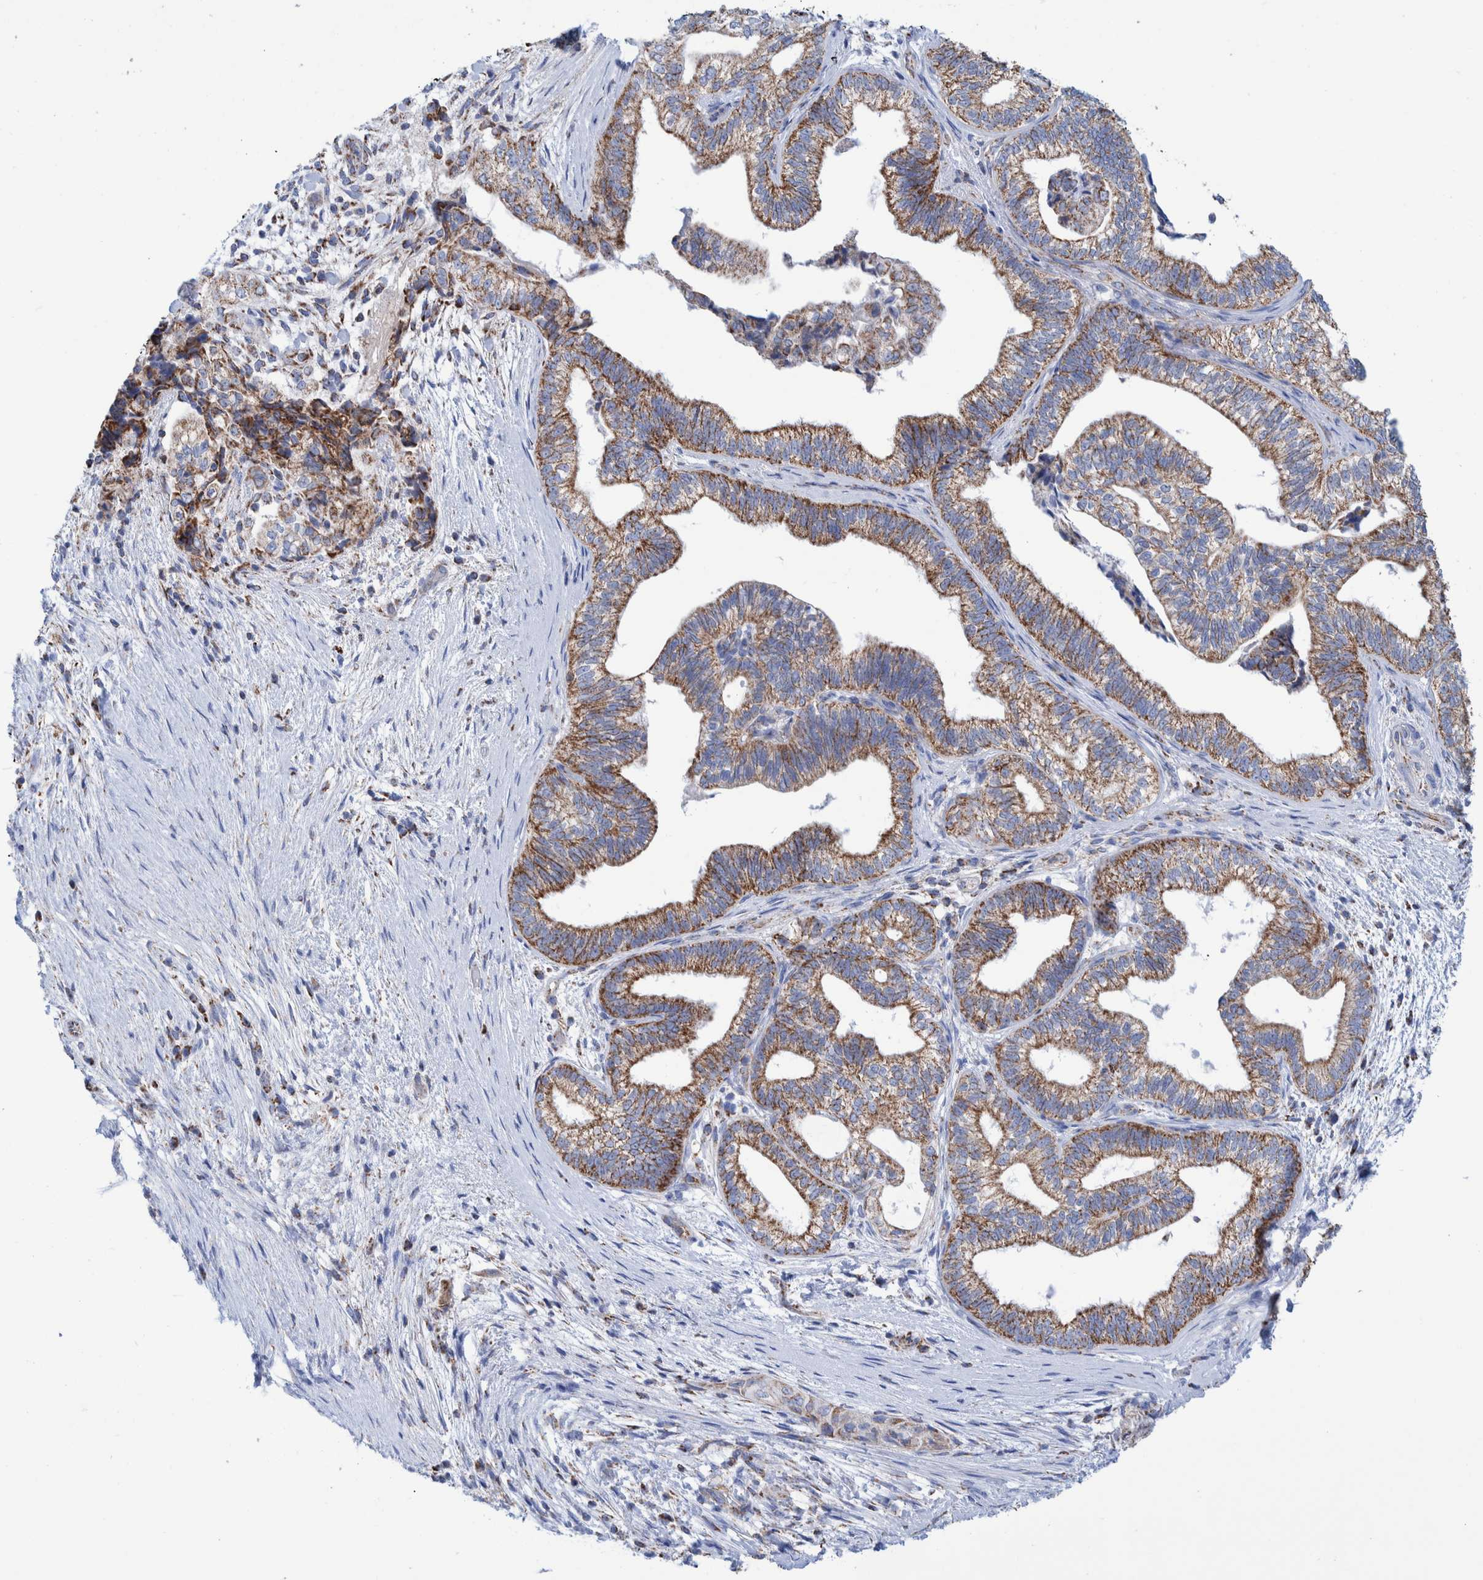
{"staining": {"intensity": "moderate", "quantity": ">75%", "location": "cytoplasmic/membranous"}, "tissue": "pancreatic cancer", "cell_type": "Tumor cells", "image_type": "cancer", "snomed": [{"axis": "morphology", "description": "Adenocarcinoma, NOS"}, {"axis": "topography", "description": "Pancreas"}], "caption": "Protein analysis of pancreatic cancer (adenocarcinoma) tissue displays moderate cytoplasmic/membranous expression in about >75% of tumor cells. The staining was performed using DAB (3,3'-diaminobenzidine) to visualize the protein expression in brown, while the nuclei were stained in blue with hematoxylin (Magnification: 20x).", "gene": "DECR1", "patient": {"sex": "male", "age": 72}}